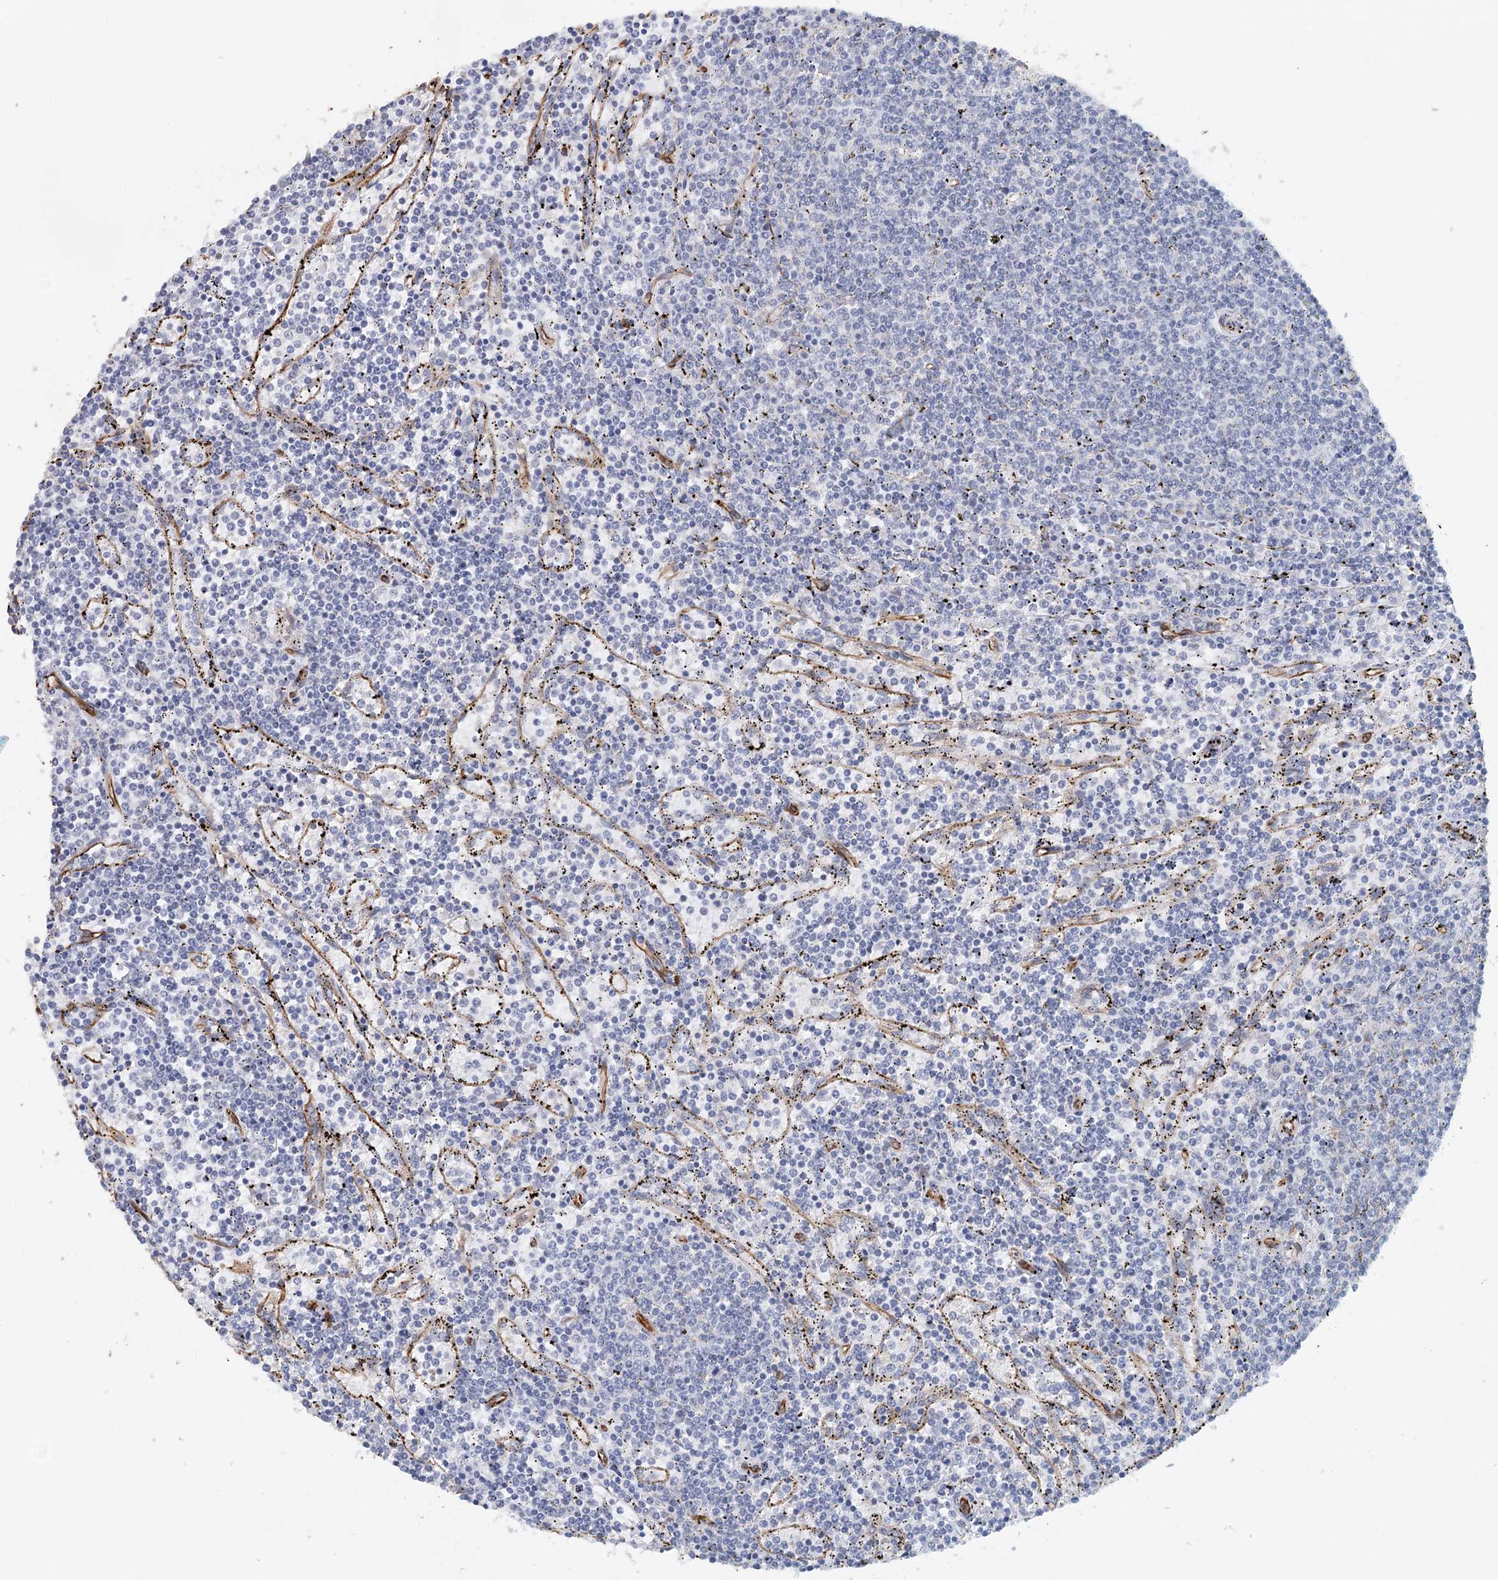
{"staining": {"intensity": "negative", "quantity": "none", "location": "none"}, "tissue": "lymphoma", "cell_type": "Tumor cells", "image_type": "cancer", "snomed": [{"axis": "morphology", "description": "Malignant lymphoma, non-Hodgkin's type, Low grade"}, {"axis": "topography", "description": "Spleen"}], "caption": "This micrograph is of malignant lymphoma, non-Hodgkin's type (low-grade) stained with immunohistochemistry (IHC) to label a protein in brown with the nuclei are counter-stained blue. There is no positivity in tumor cells.", "gene": "SYNPO", "patient": {"sex": "female", "age": 50}}